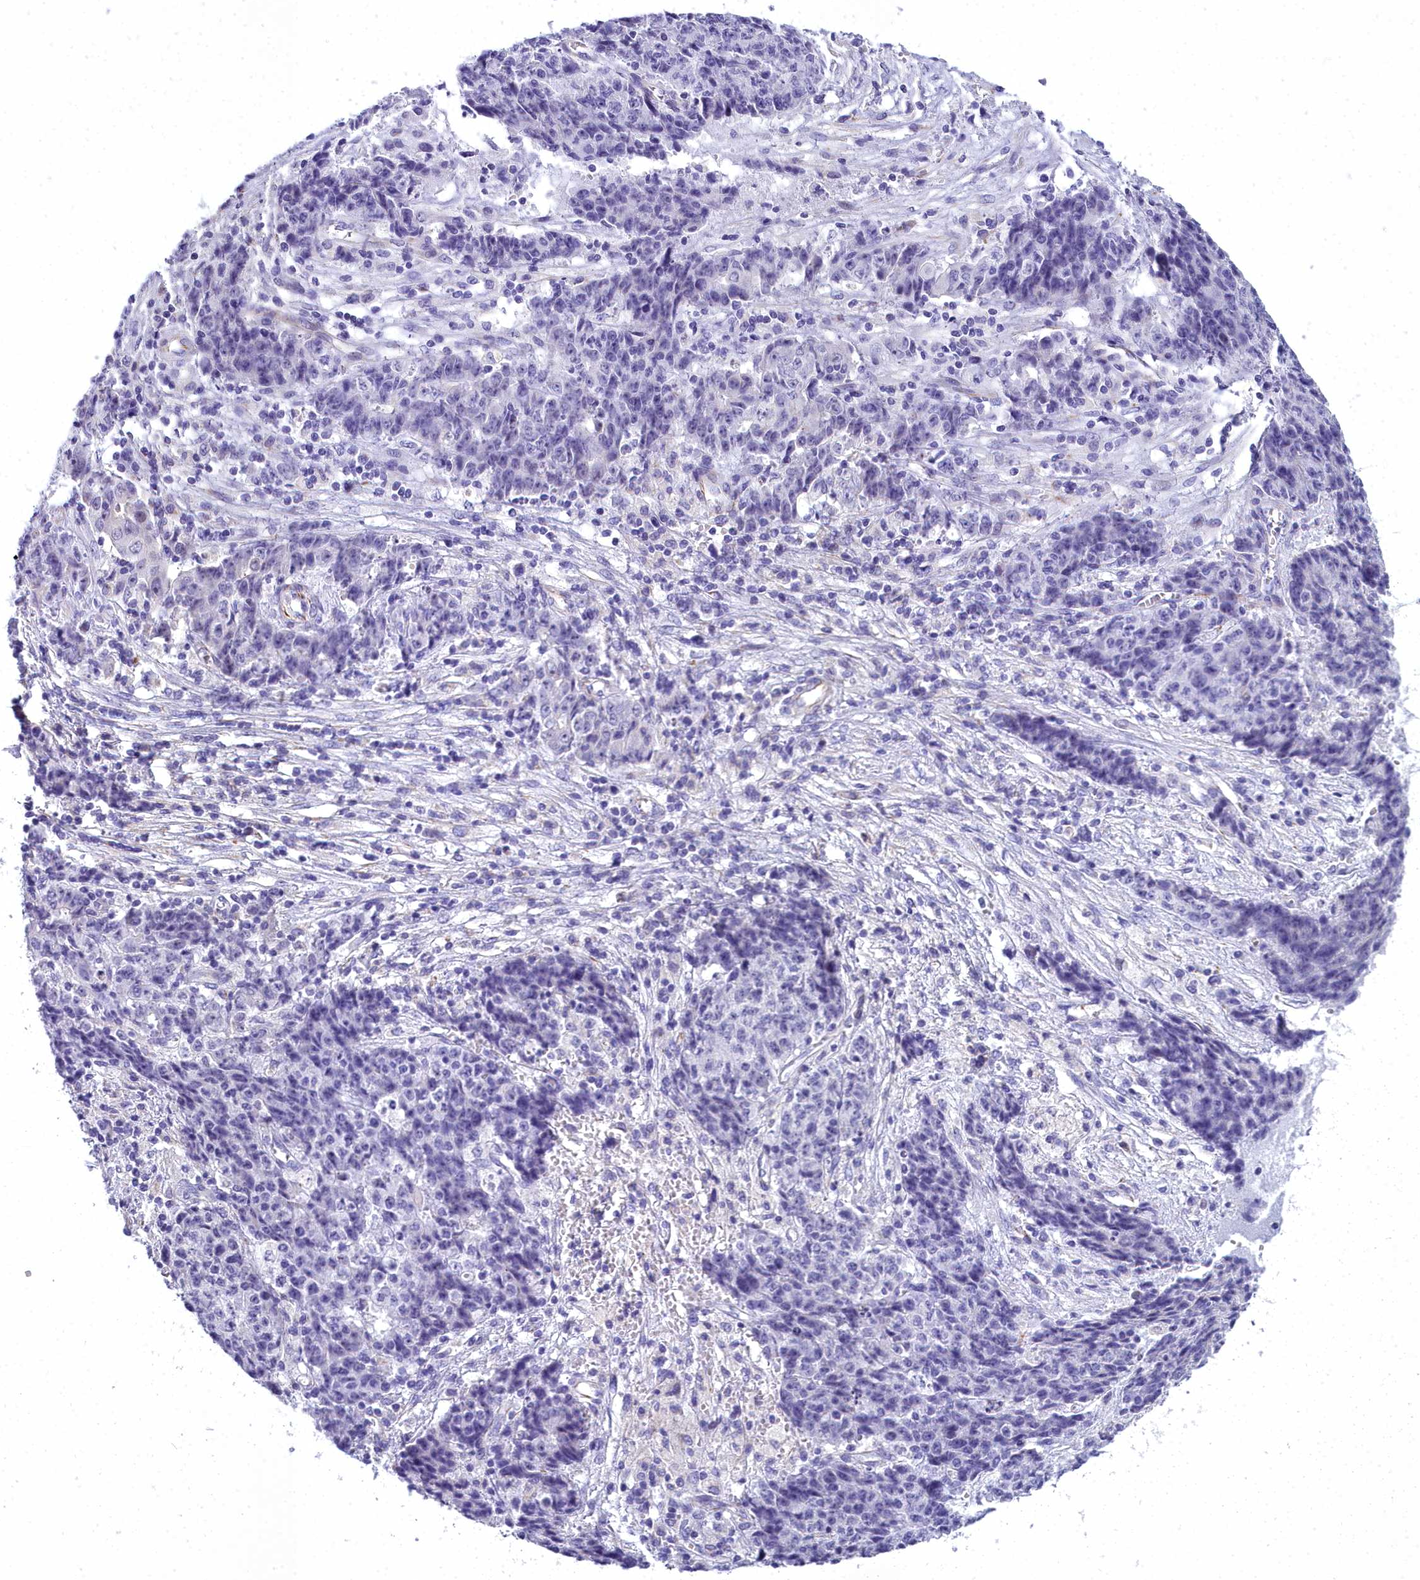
{"staining": {"intensity": "negative", "quantity": "none", "location": "none"}, "tissue": "ovarian cancer", "cell_type": "Tumor cells", "image_type": "cancer", "snomed": [{"axis": "morphology", "description": "Carcinoma, endometroid"}, {"axis": "topography", "description": "Ovary"}], "caption": "IHC histopathology image of neoplastic tissue: ovarian endometroid carcinoma stained with DAB displays no significant protein positivity in tumor cells.", "gene": "TIMM22", "patient": {"sex": "female", "age": 42}}